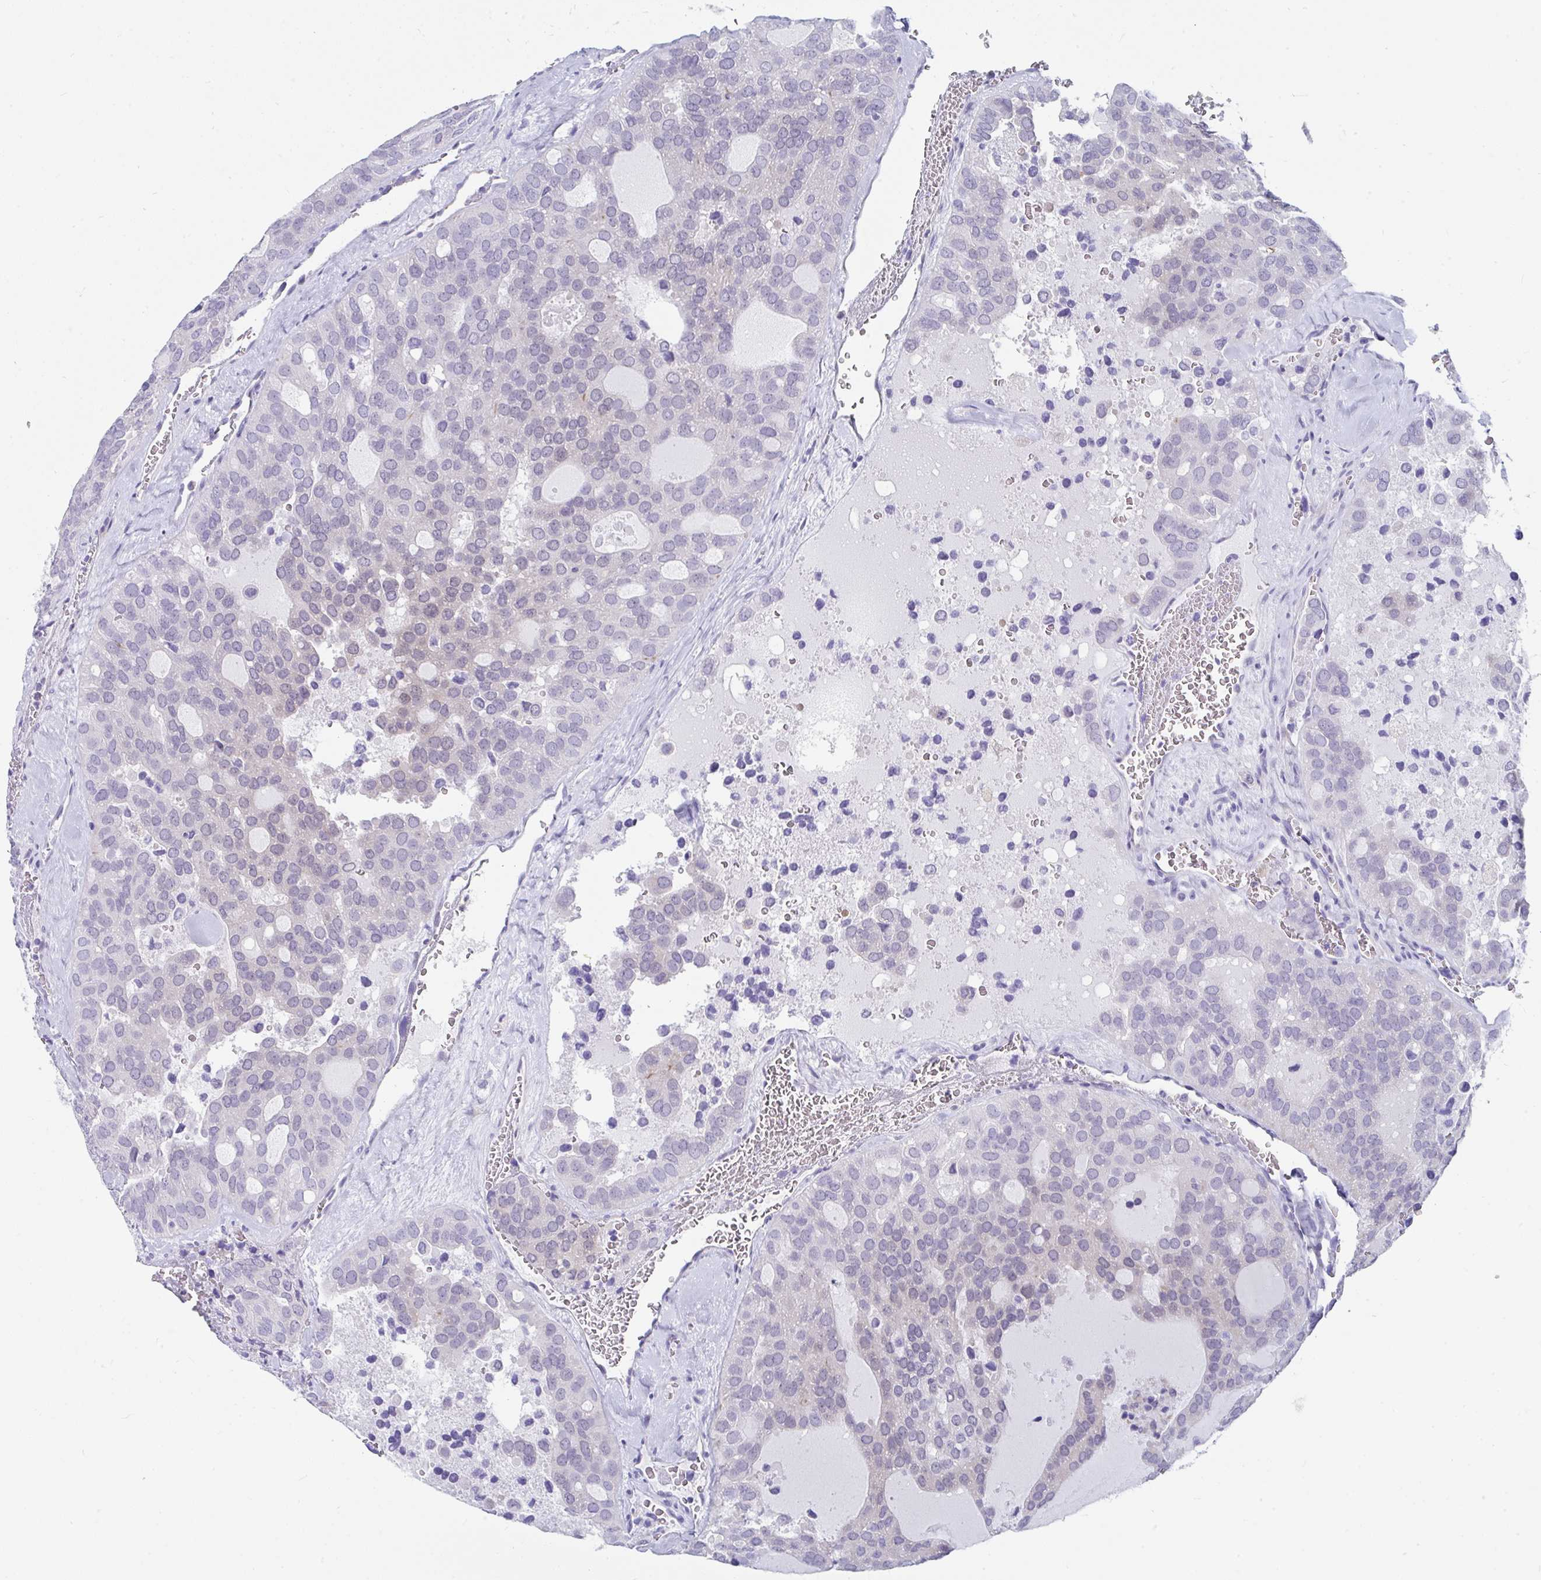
{"staining": {"intensity": "weak", "quantity": "25%-75%", "location": "cytoplasmic/membranous"}, "tissue": "thyroid cancer", "cell_type": "Tumor cells", "image_type": "cancer", "snomed": [{"axis": "morphology", "description": "Follicular adenoma carcinoma, NOS"}, {"axis": "topography", "description": "Thyroid gland"}], "caption": "Thyroid cancer (follicular adenoma carcinoma) stained for a protein shows weak cytoplasmic/membranous positivity in tumor cells. The staining was performed using DAB to visualize the protein expression in brown, while the nuclei were stained in blue with hematoxylin (Magnification: 20x).", "gene": "MGAM2", "patient": {"sex": "male", "age": 75}}